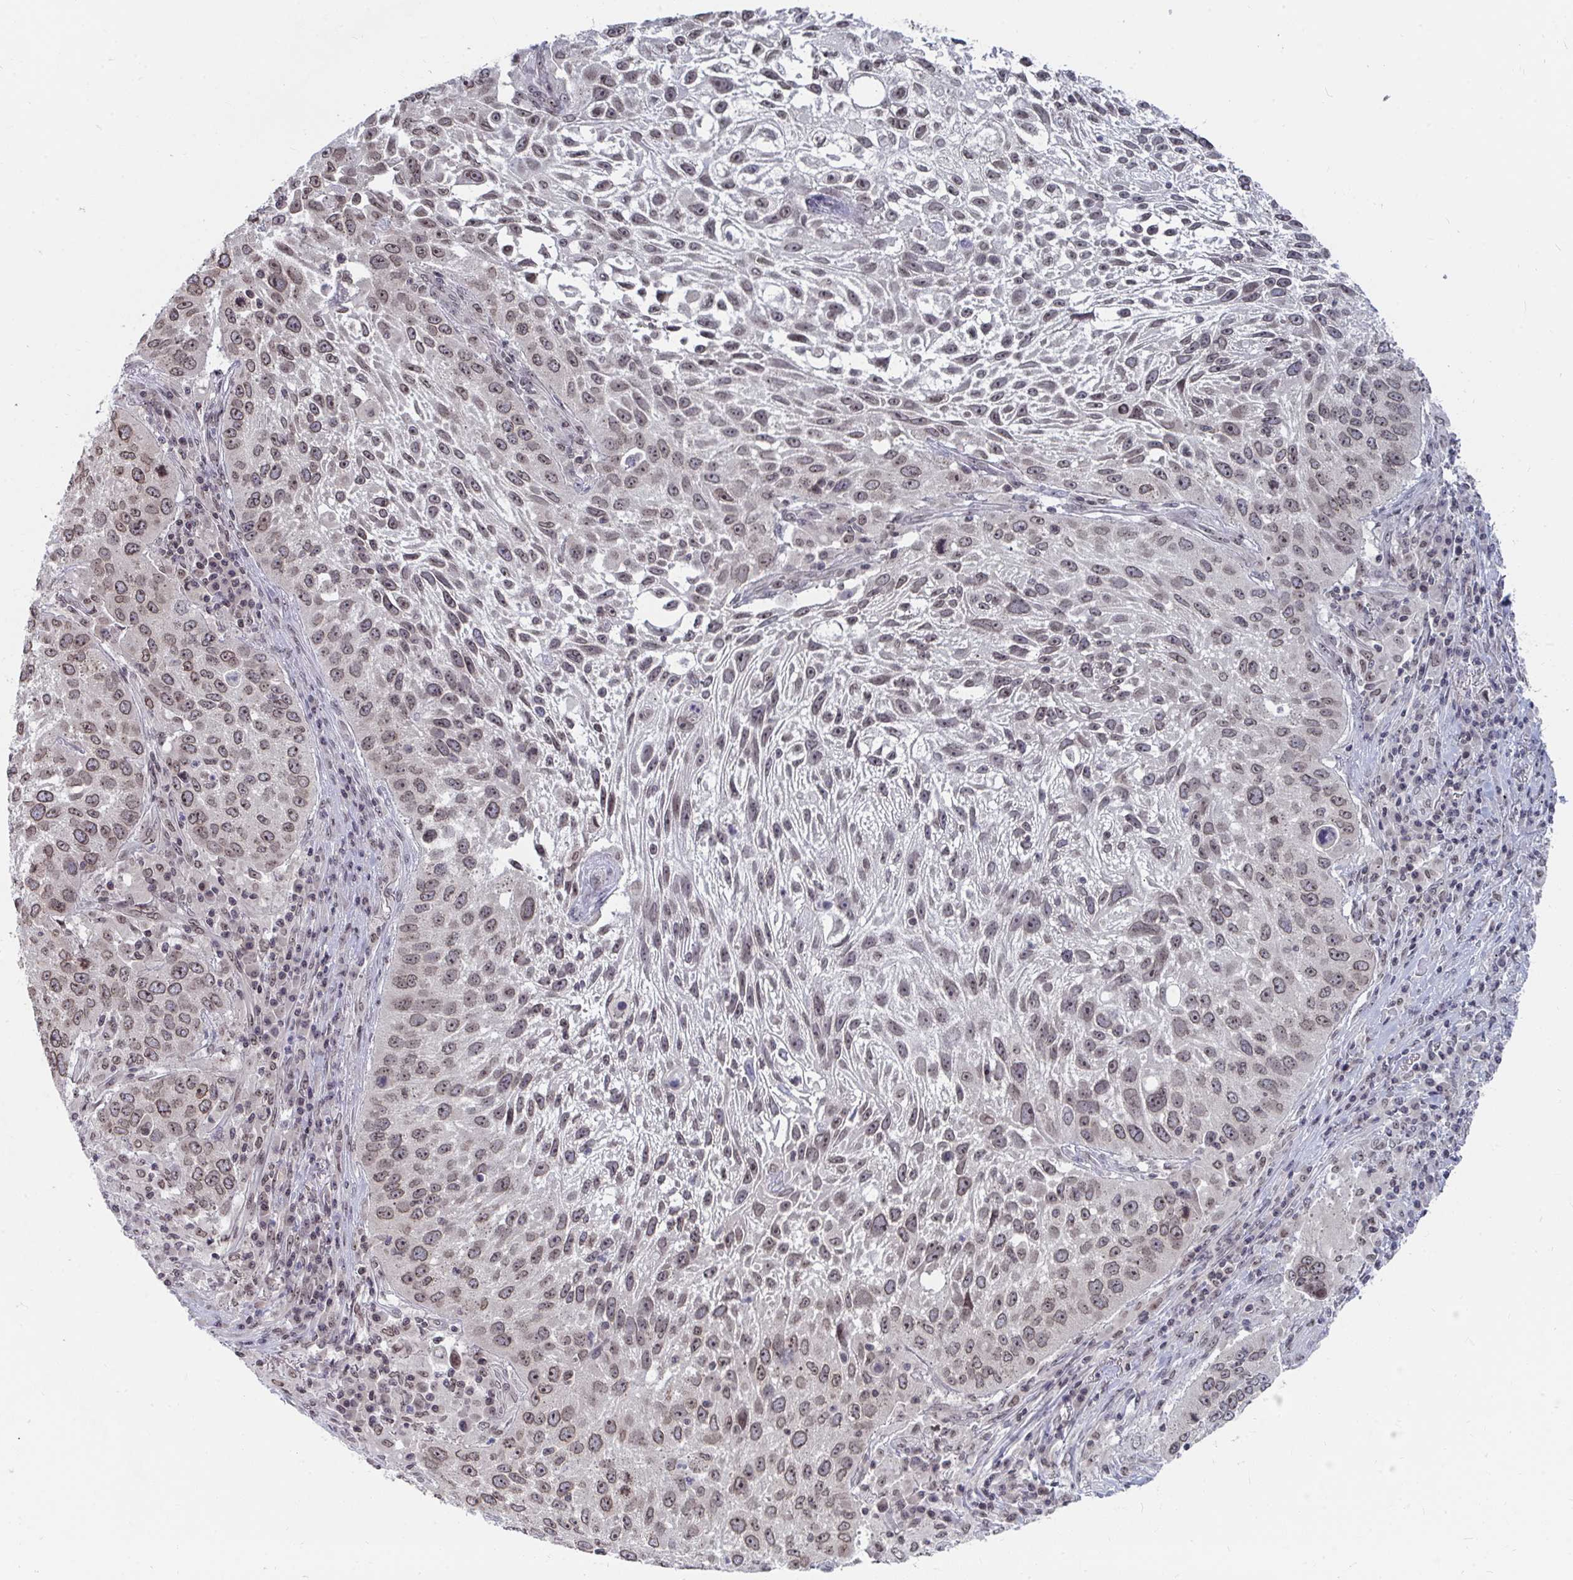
{"staining": {"intensity": "moderate", "quantity": ">75%", "location": "nuclear"}, "tissue": "lung cancer", "cell_type": "Tumor cells", "image_type": "cancer", "snomed": [{"axis": "morphology", "description": "Normal morphology"}, {"axis": "morphology", "description": "Squamous cell carcinoma, NOS"}, {"axis": "topography", "description": "Lymph node"}, {"axis": "topography", "description": "Lung"}], "caption": "Protein staining of lung squamous cell carcinoma tissue exhibits moderate nuclear expression in approximately >75% of tumor cells. Immunohistochemistry stains the protein in brown and the nuclei are stained blue.", "gene": "TRIP12", "patient": {"sex": "male", "age": 67}}